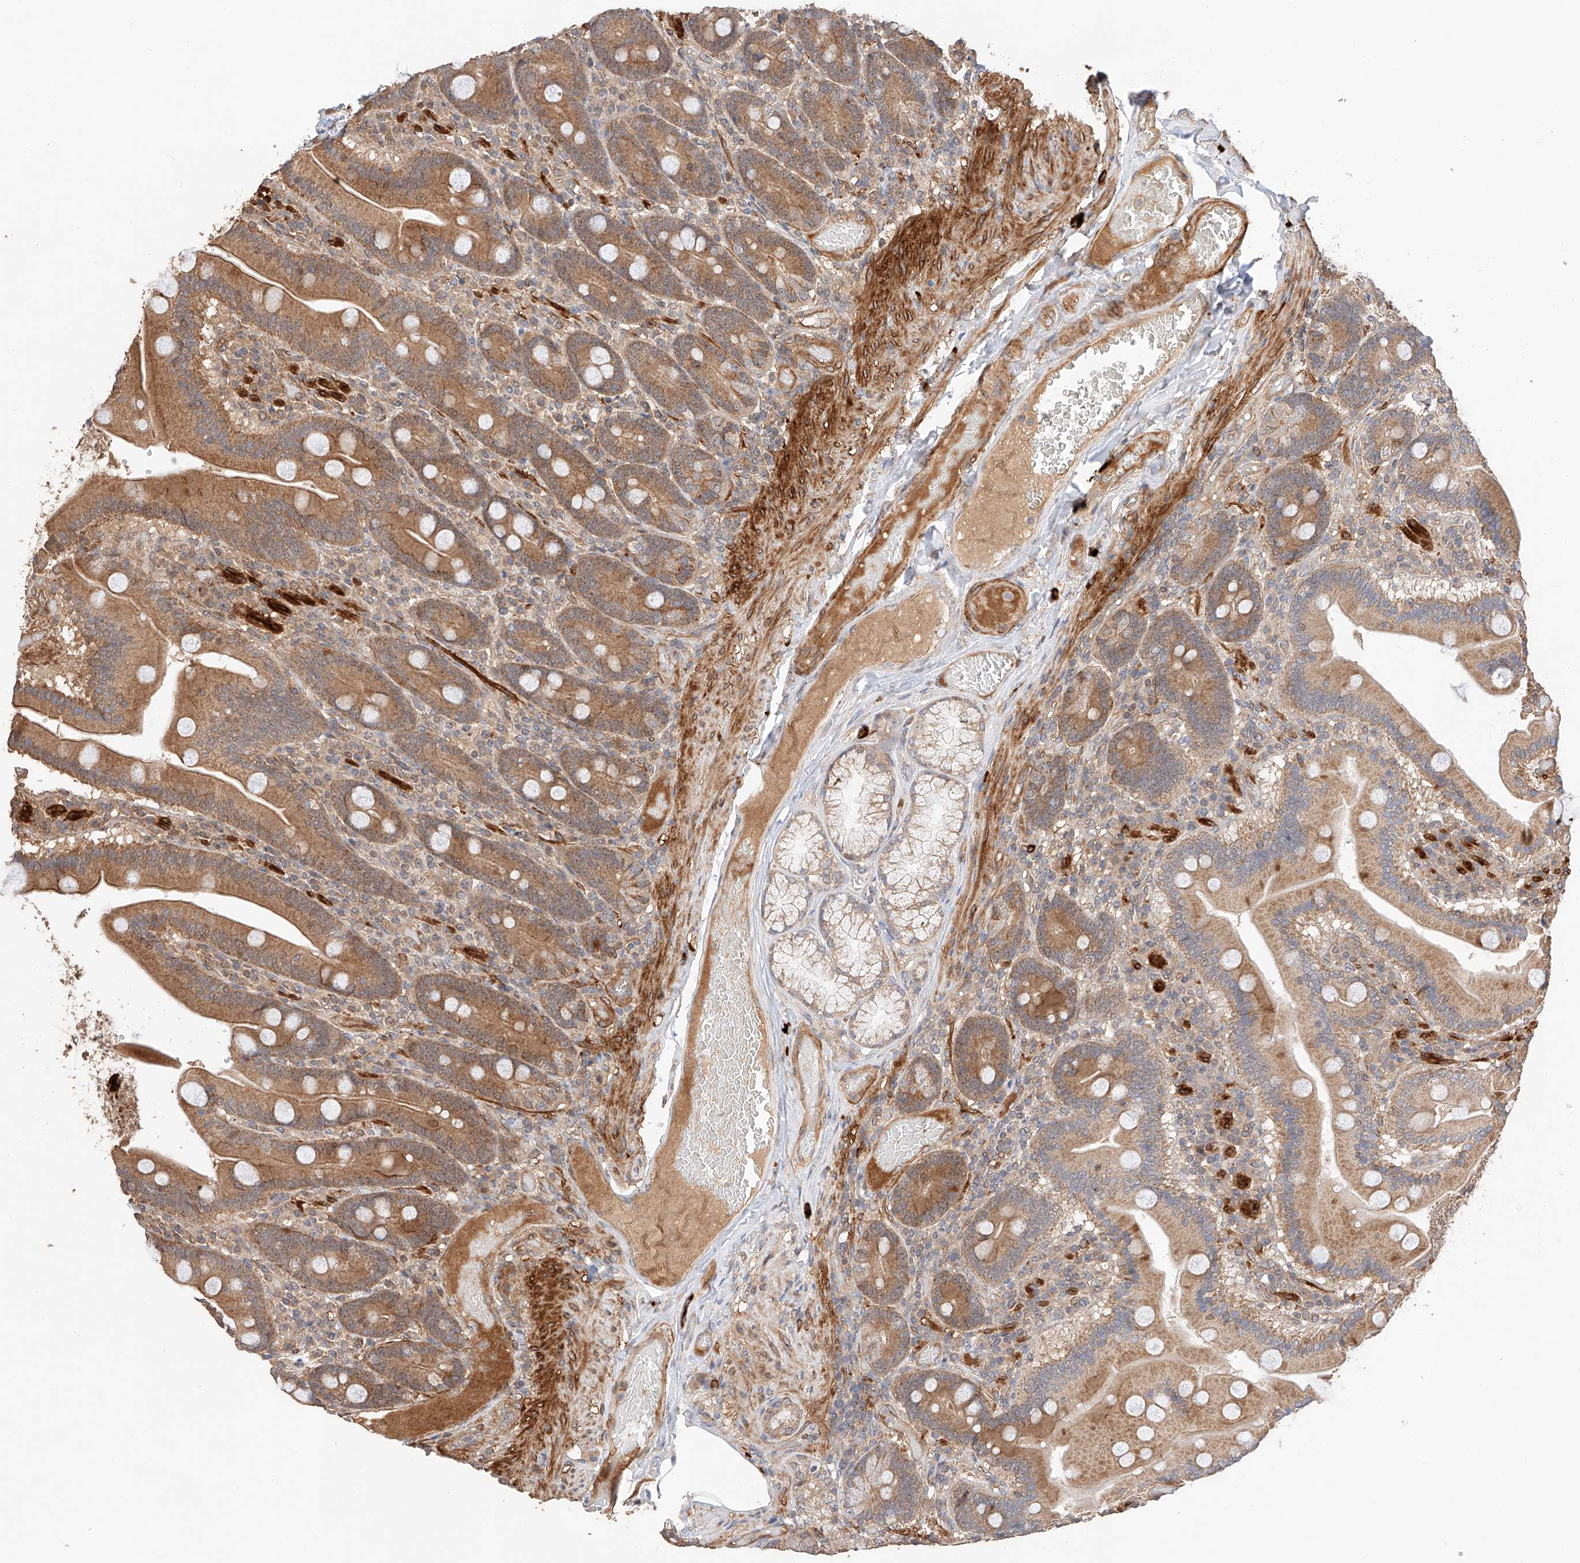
{"staining": {"intensity": "moderate", "quantity": ">75%", "location": "cytoplasmic/membranous,nuclear"}, "tissue": "duodenum", "cell_type": "Glandular cells", "image_type": "normal", "snomed": [{"axis": "morphology", "description": "Normal tissue, NOS"}, {"axis": "topography", "description": "Duodenum"}], "caption": "Duodenum stained for a protein (brown) exhibits moderate cytoplasmic/membranous,nuclear positive staining in approximately >75% of glandular cells.", "gene": "RAB23", "patient": {"sex": "female", "age": 62}}